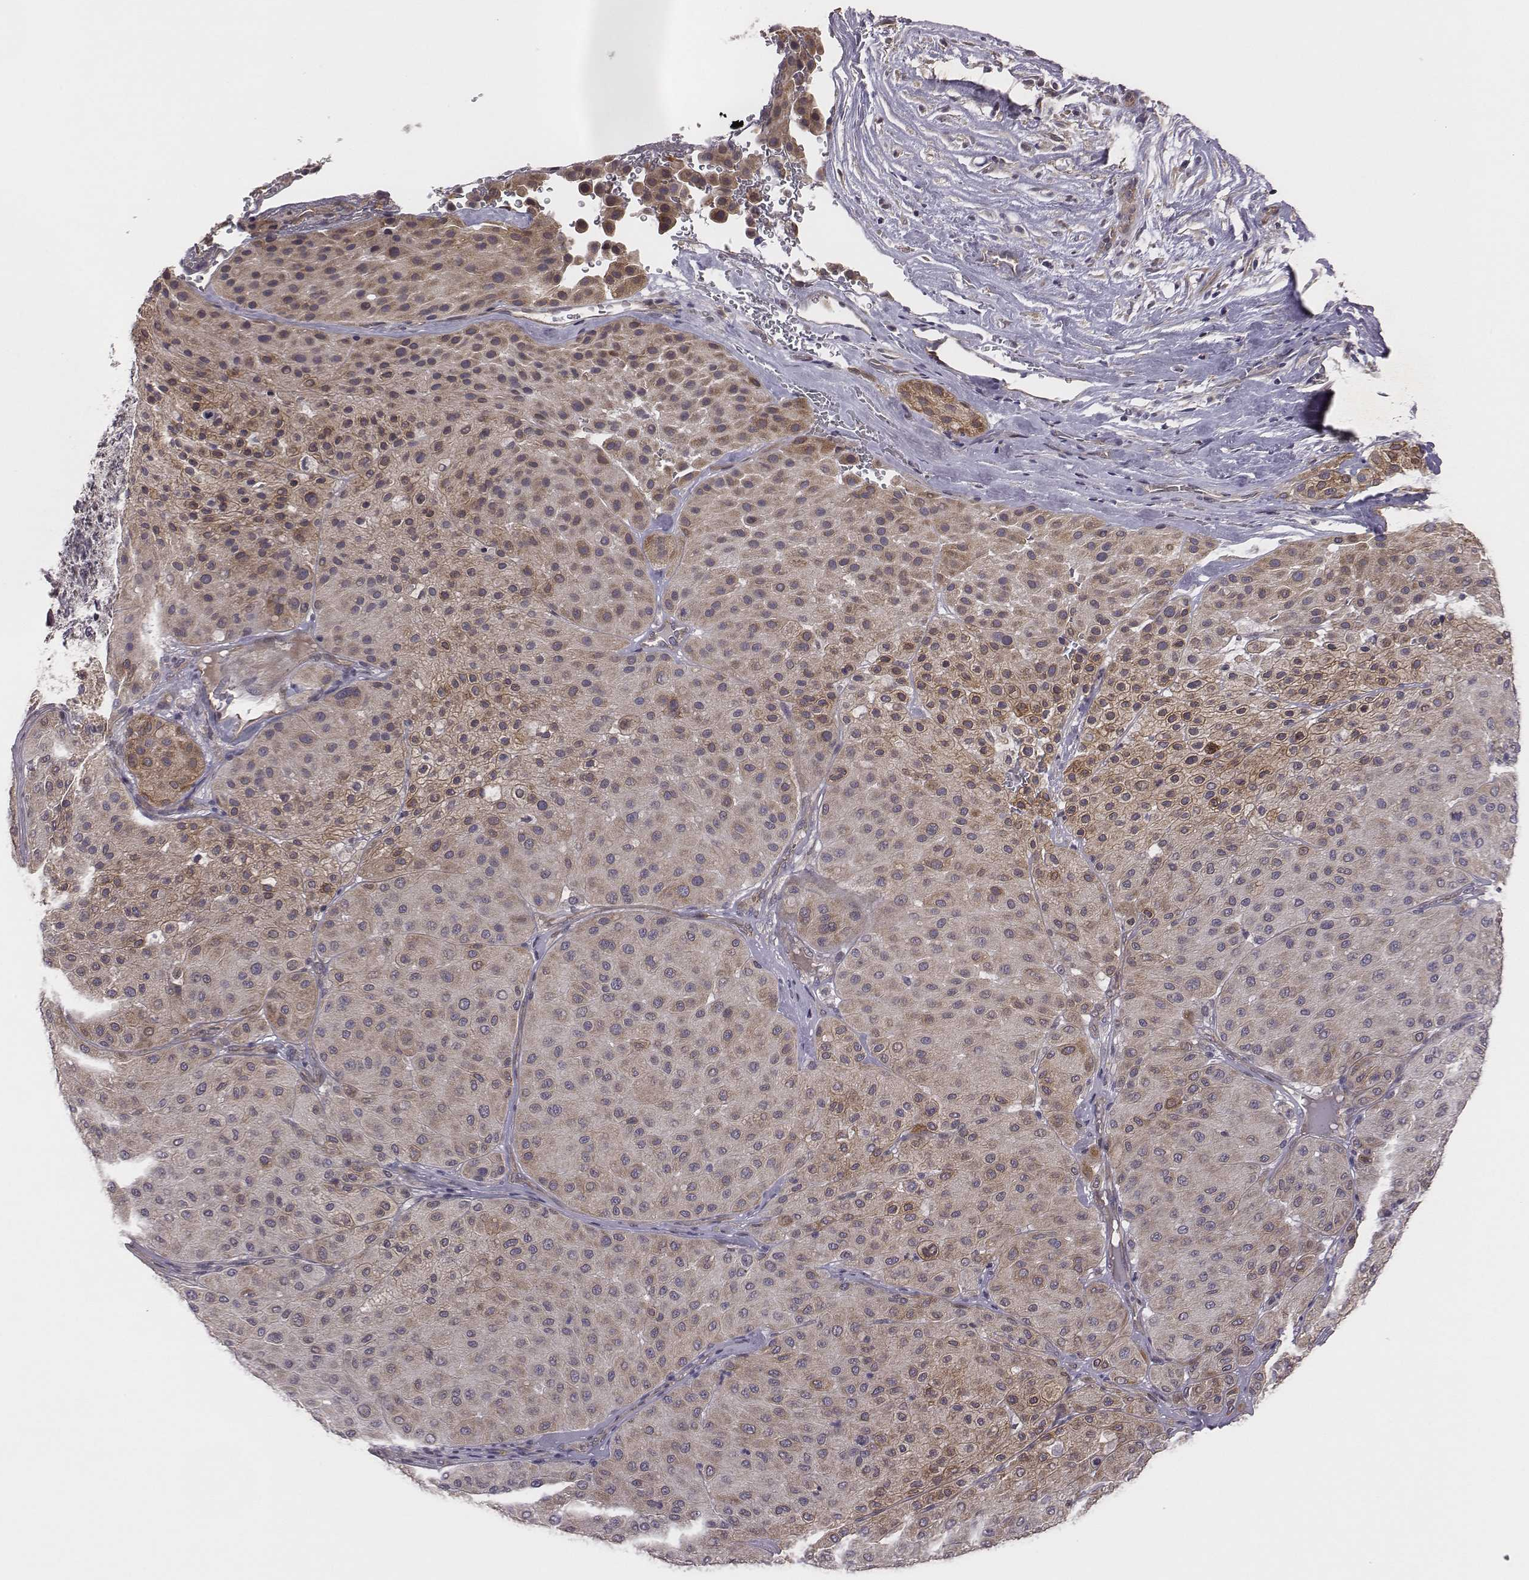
{"staining": {"intensity": "weak", "quantity": "25%-75%", "location": "cytoplasmic/membranous"}, "tissue": "melanoma", "cell_type": "Tumor cells", "image_type": "cancer", "snomed": [{"axis": "morphology", "description": "Malignant melanoma, Metastatic site"}, {"axis": "topography", "description": "Smooth muscle"}], "caption": "A histopathology image of human malignant melanoma (metastatic site) stained for a protein reveals weak cytoplasmic/membranous brown staining in tumor cells. Immunohistochemistry (ihc) stains the protein in brown and the nuclei are stained blue.", "gene": "SCARF1", "patient": {"sex": "male", "age": 41}}